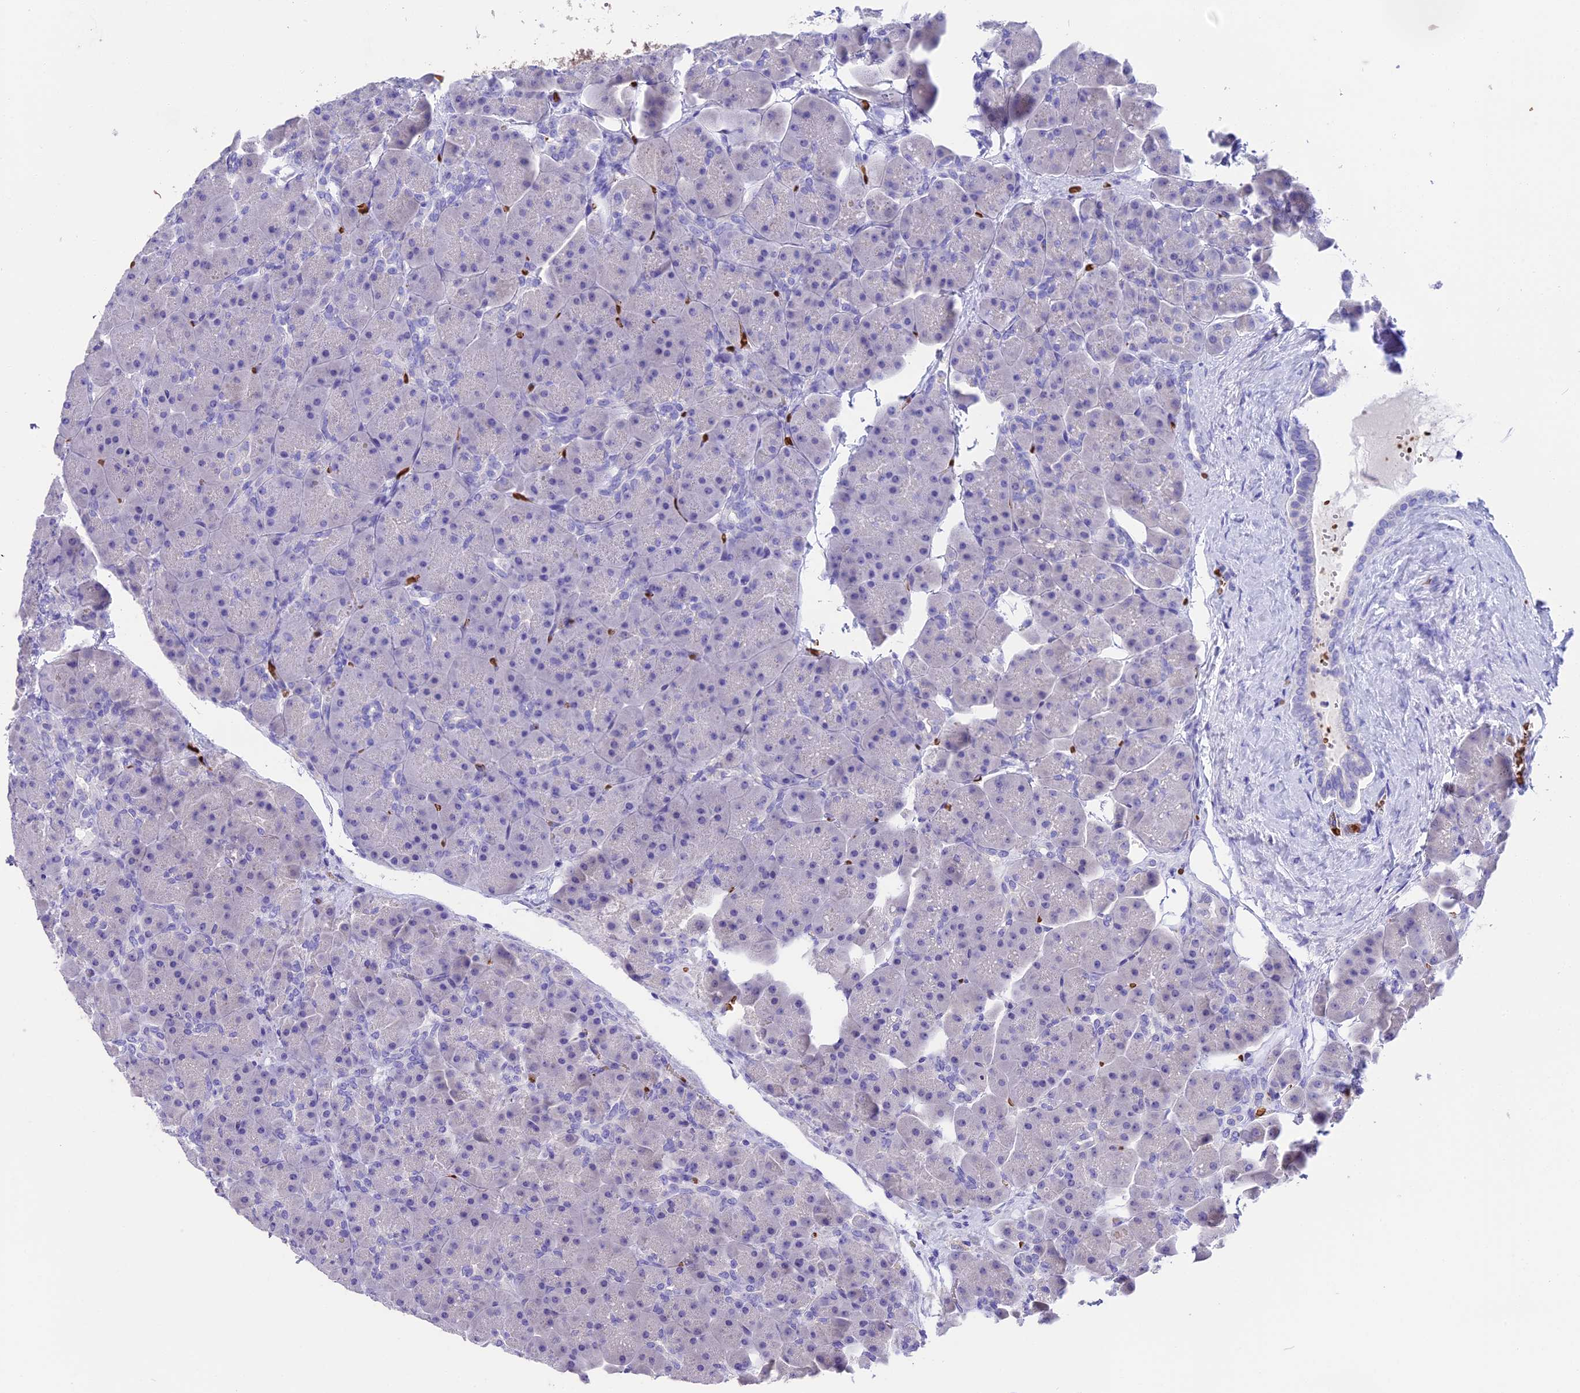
{"staining": {"intensity": "negative", "quantity": "none", "location": "none"}, "tissue": "pancreas", "cell_type": "Exocrine glandular cells", "image_type": "normal", "snomed": [{"axis": "morphology", "description": "Normal tissue, NOS"}, {"axis": "topography", "description": "Pancreas"}], "caption": "This is an immunohistochemistry image of benign pancreas. There is no expression in exocrine glandular cells.", "gene": "TNNC2", "patient": {"sex": "male", "age": 66}}